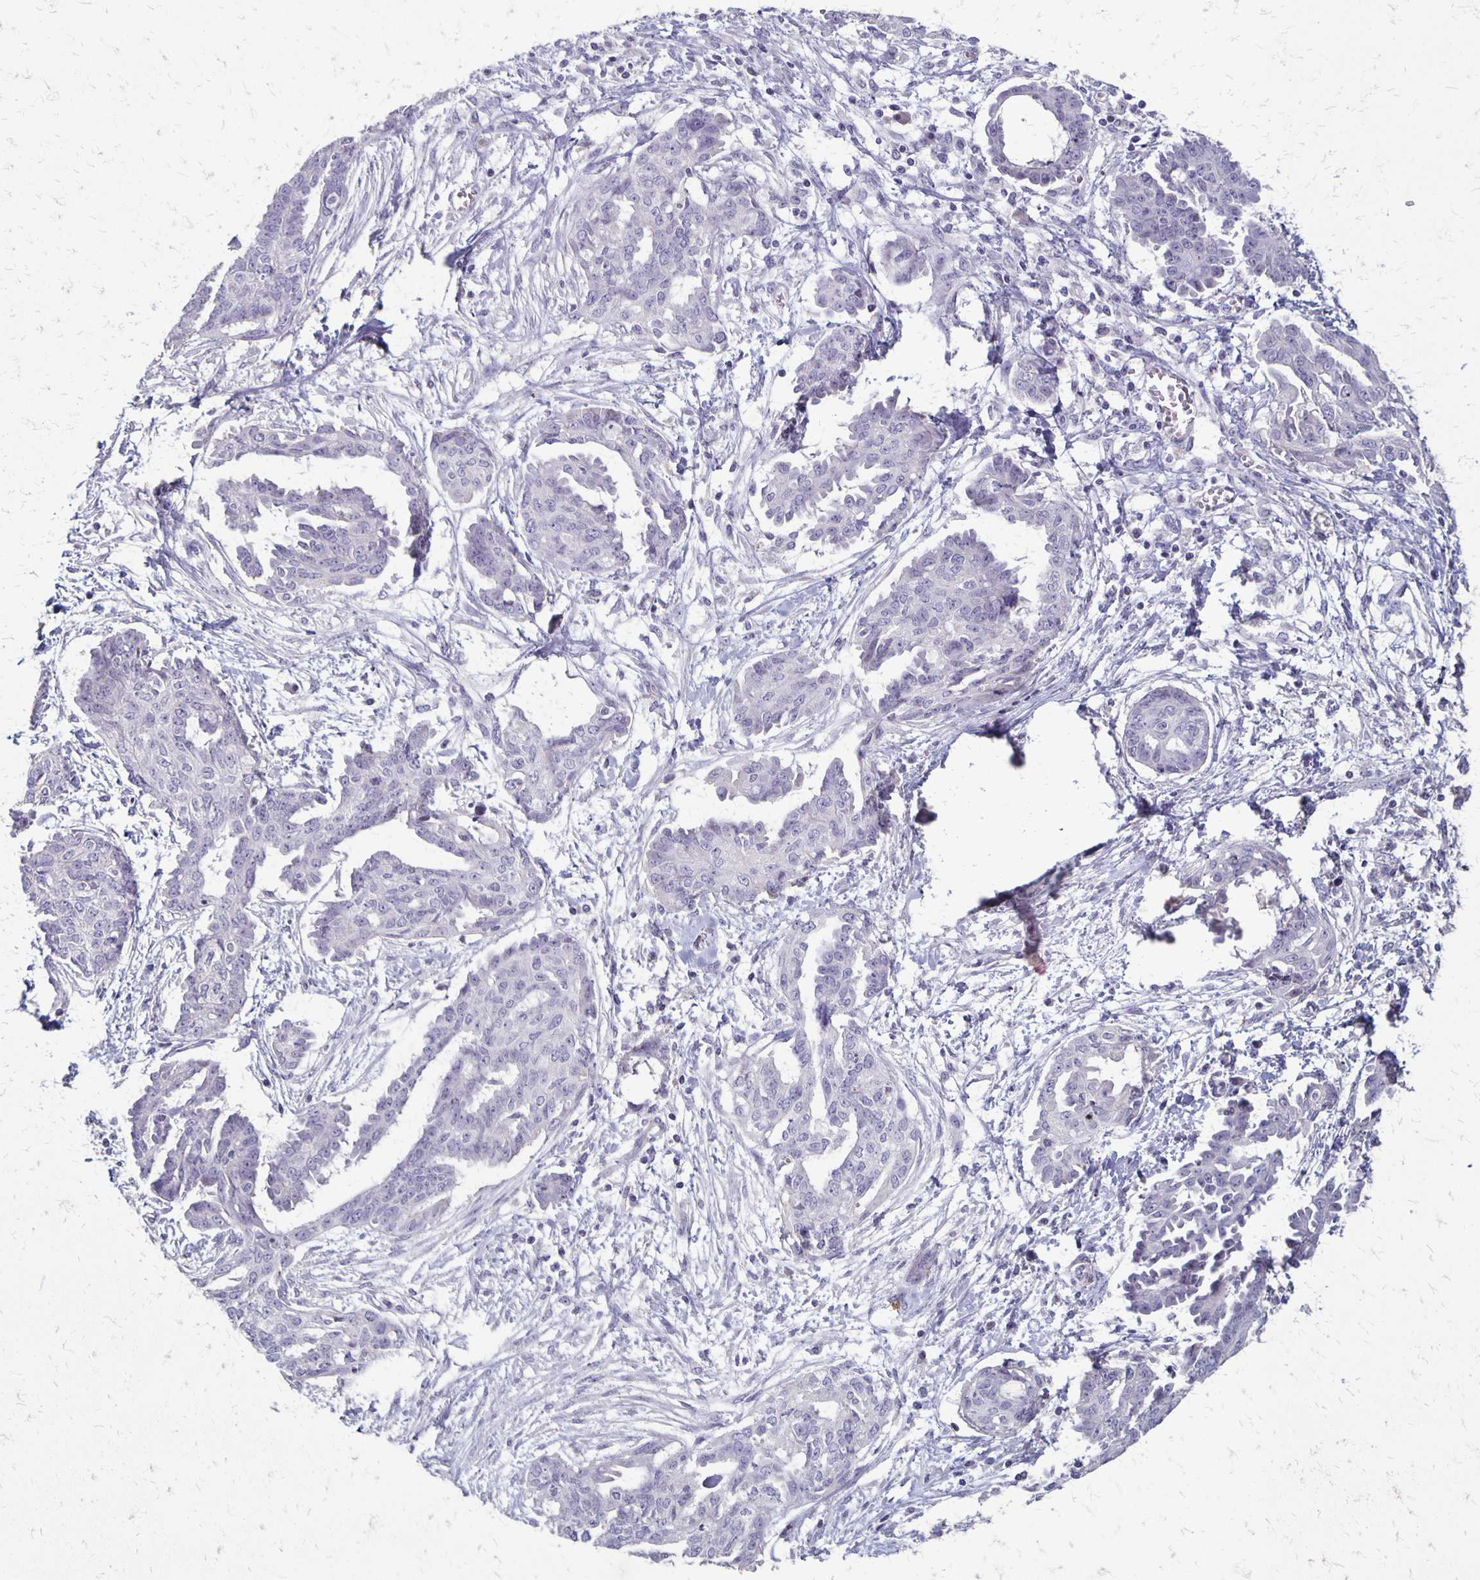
{"staining": {"intensity": "negative", "quantity": "none", "location": "none"}, "tissue": "ovarian cancer", "cell_type": "Tumor cells", "image_type": "cancer", "snomed": [{"axis": "morphology", "description": "Cystadenocarcinoma, serous, NOS"}, {"axis": "topography", "description": "Ovary"}], "caption": "Immunohistochemistry histopathology image of human ovarian cancer stained for a protein (brown), which shows no expression in tumor cells.", "gene": "SEPTIN5", "patient": {"sex": "female", "age": 71}}